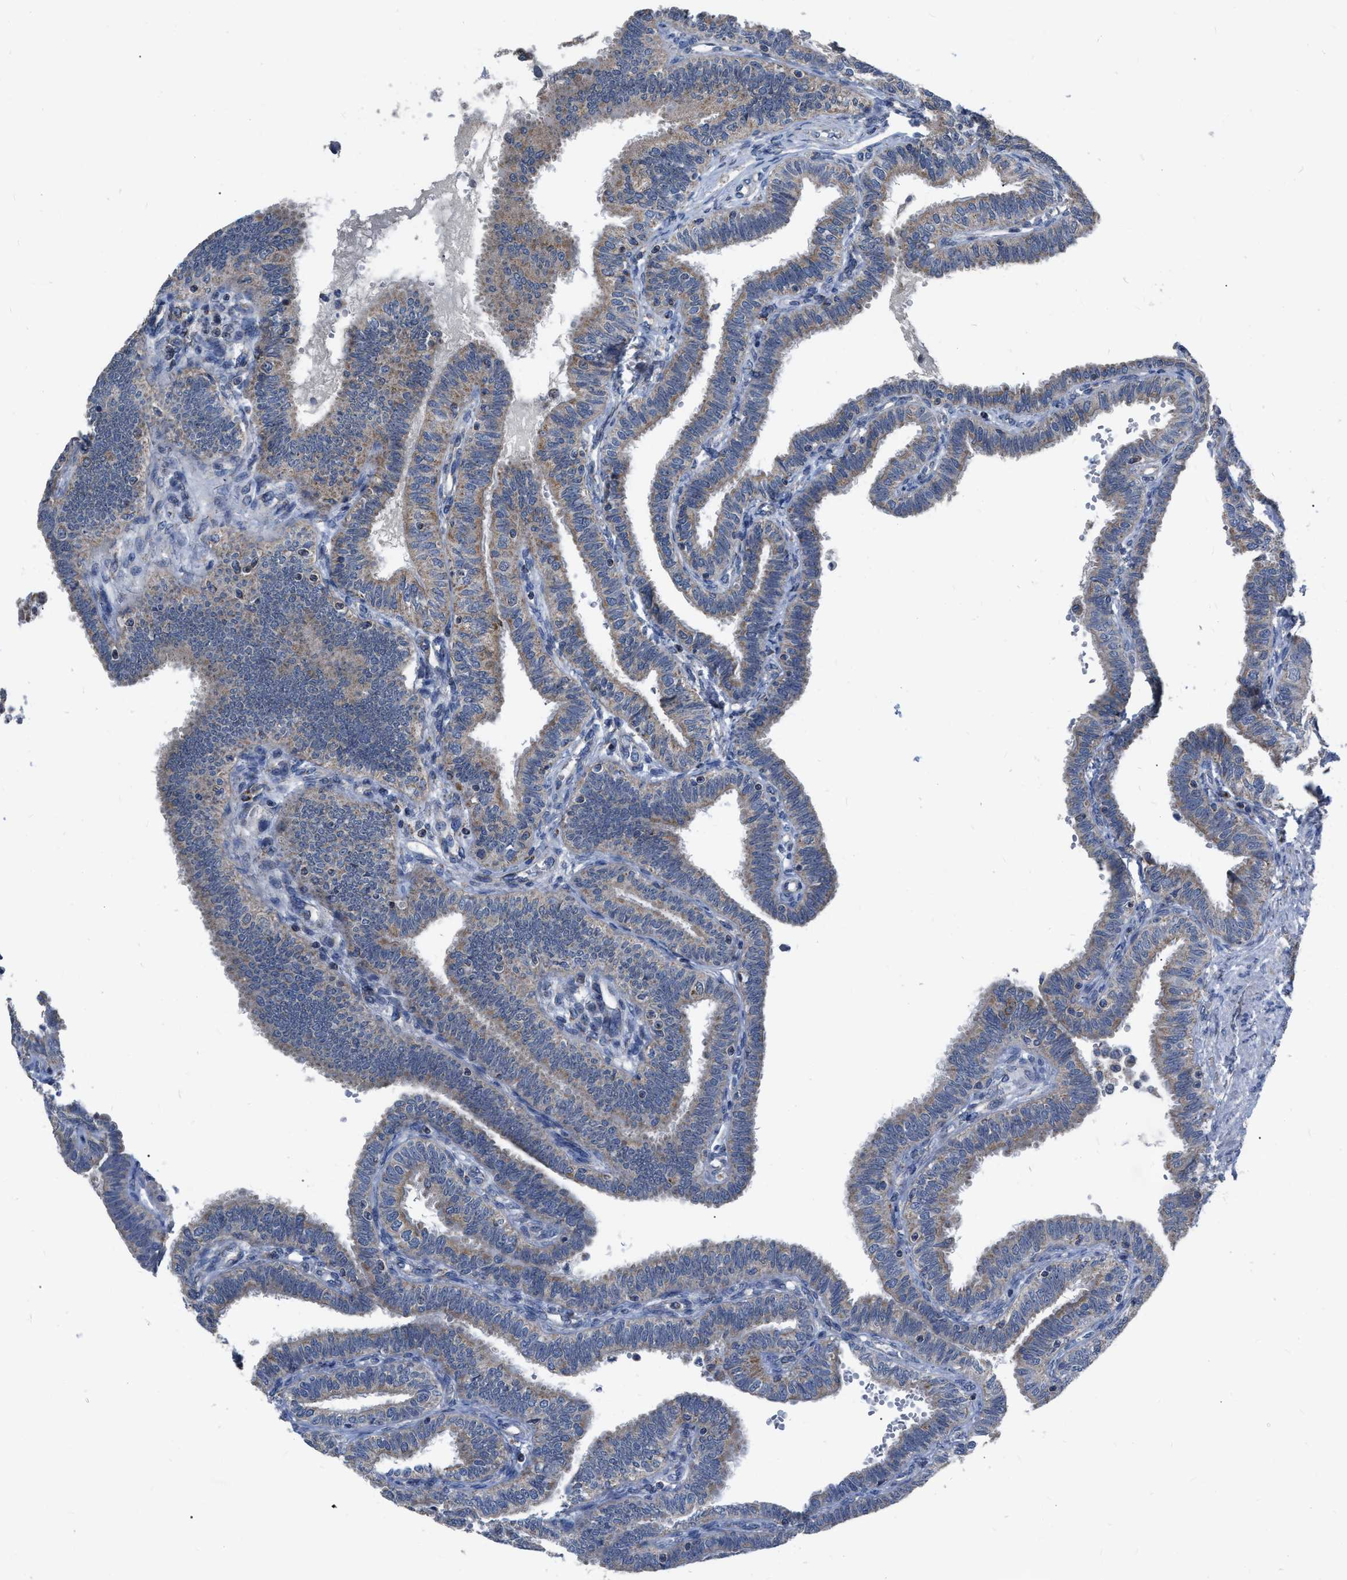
{"staining": {"intensity": "weak", "quantity": "25%-75%", "location": "cytoplasmic/membranous"}, "tissue": "fallopian tube", "cell_type": "Glandular cells", "image_type": "normal", "snomed": [{"axis": "morphology", "description": "Normal tissue, NOS"}, {"axis": "topography", "description": "Fallopian tube"}, {"axis": "topography", "description": "Placenta"}], "caption": "Weak cytoplasmic/membranous protein staining is present in approximately 25%-75% of glandular cells in fallopian tube.", "gene": "DDX56", "patient": {"sex": "female", "age": 34}}